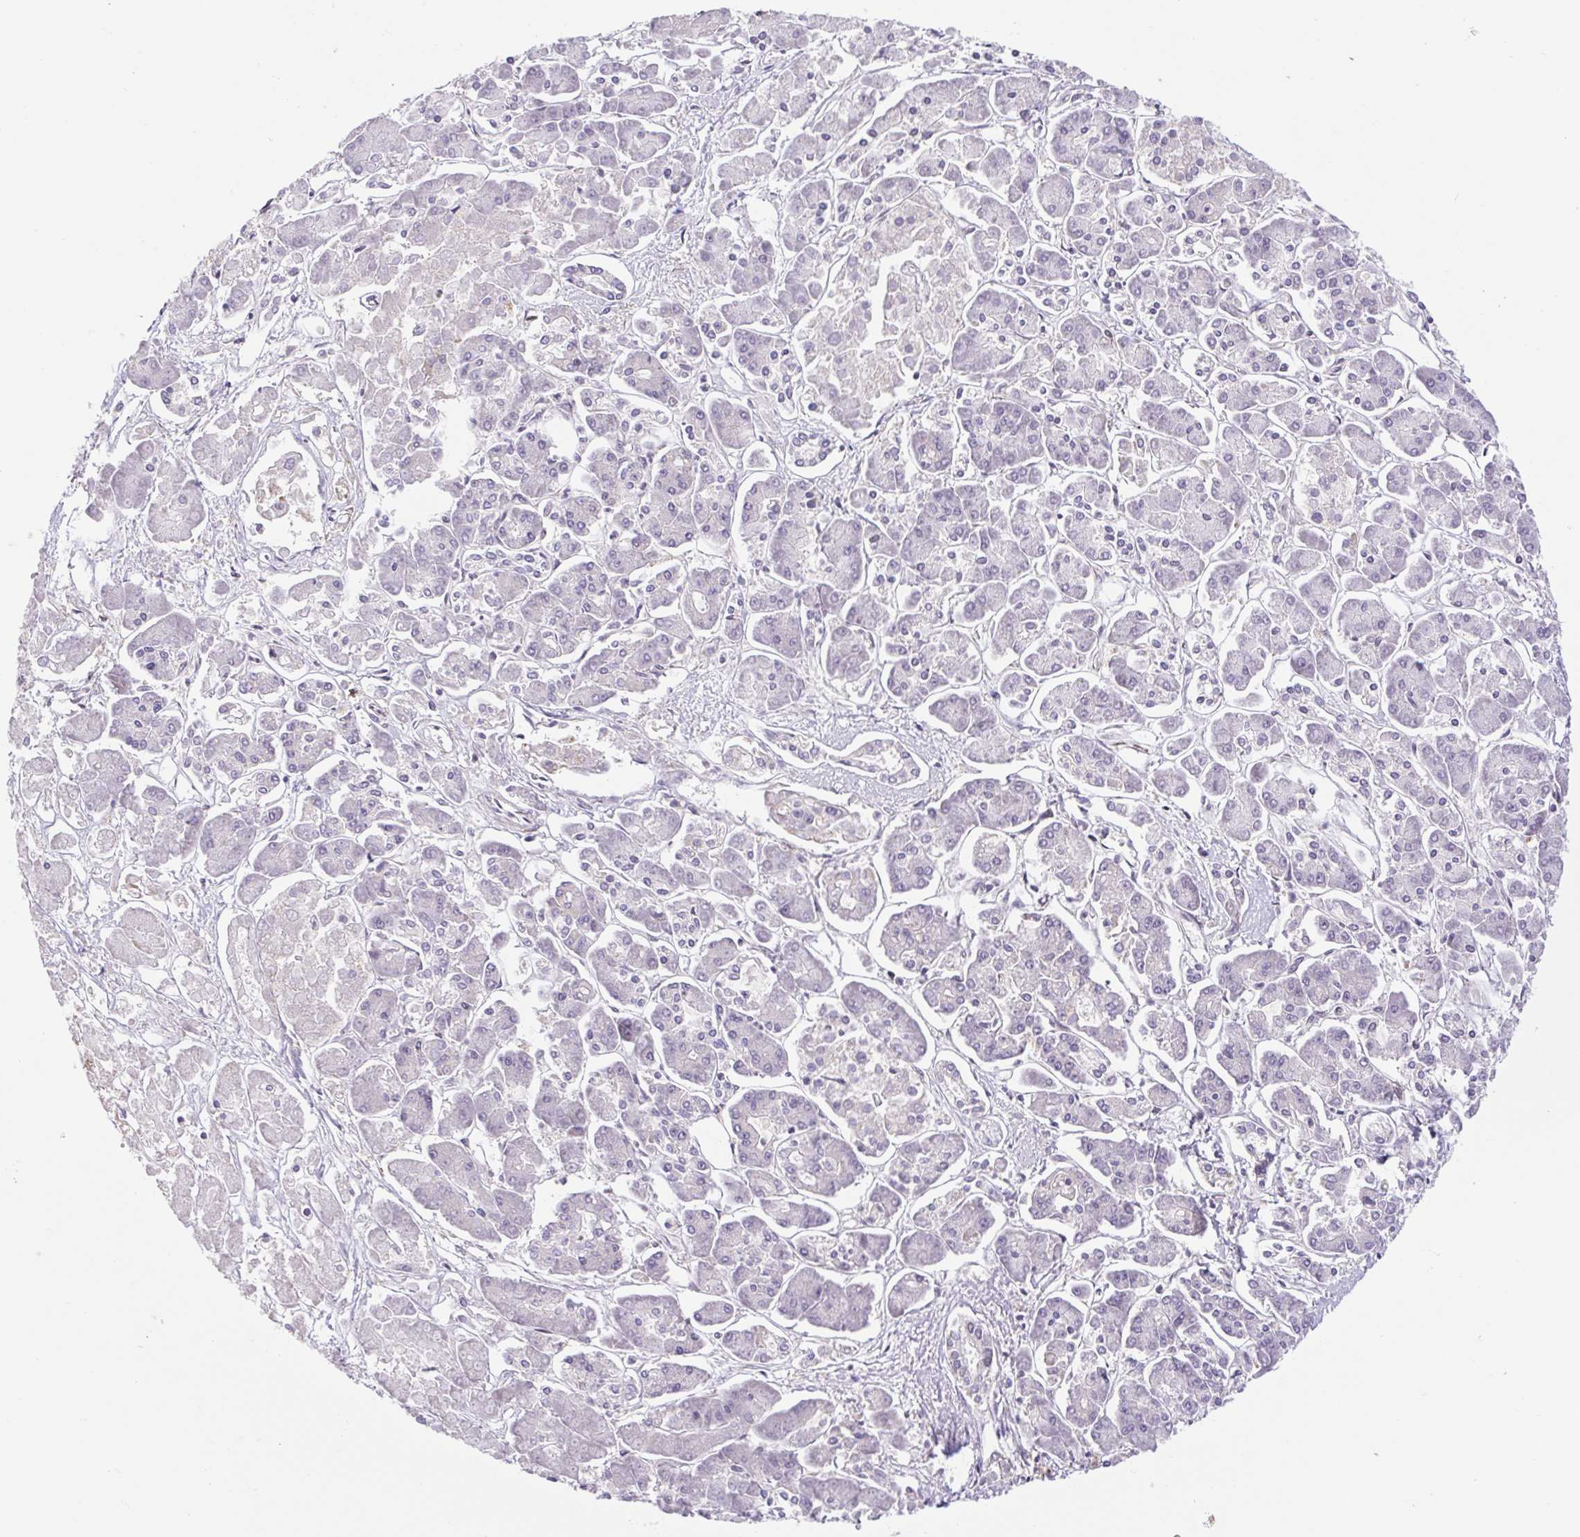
{"staining": {"intensity": "negative", "quantity": "none", "location": "none"}, "tissue": "pancreatic cancer", "cell_type": "Tumor cells", "image_type": "cancer", "snomed": [{"axis": "morphology", "description": "Adenocarcinoma, NOS"}, {"axis": "topography", "description": "Pancreas"}], "caption": "The histopathology image shows no significant expression in tumor cells of pancreatic cancer (adenocarcinoma).", "gene": "ERG", "patient": {"sex": "male", "age": 85}}